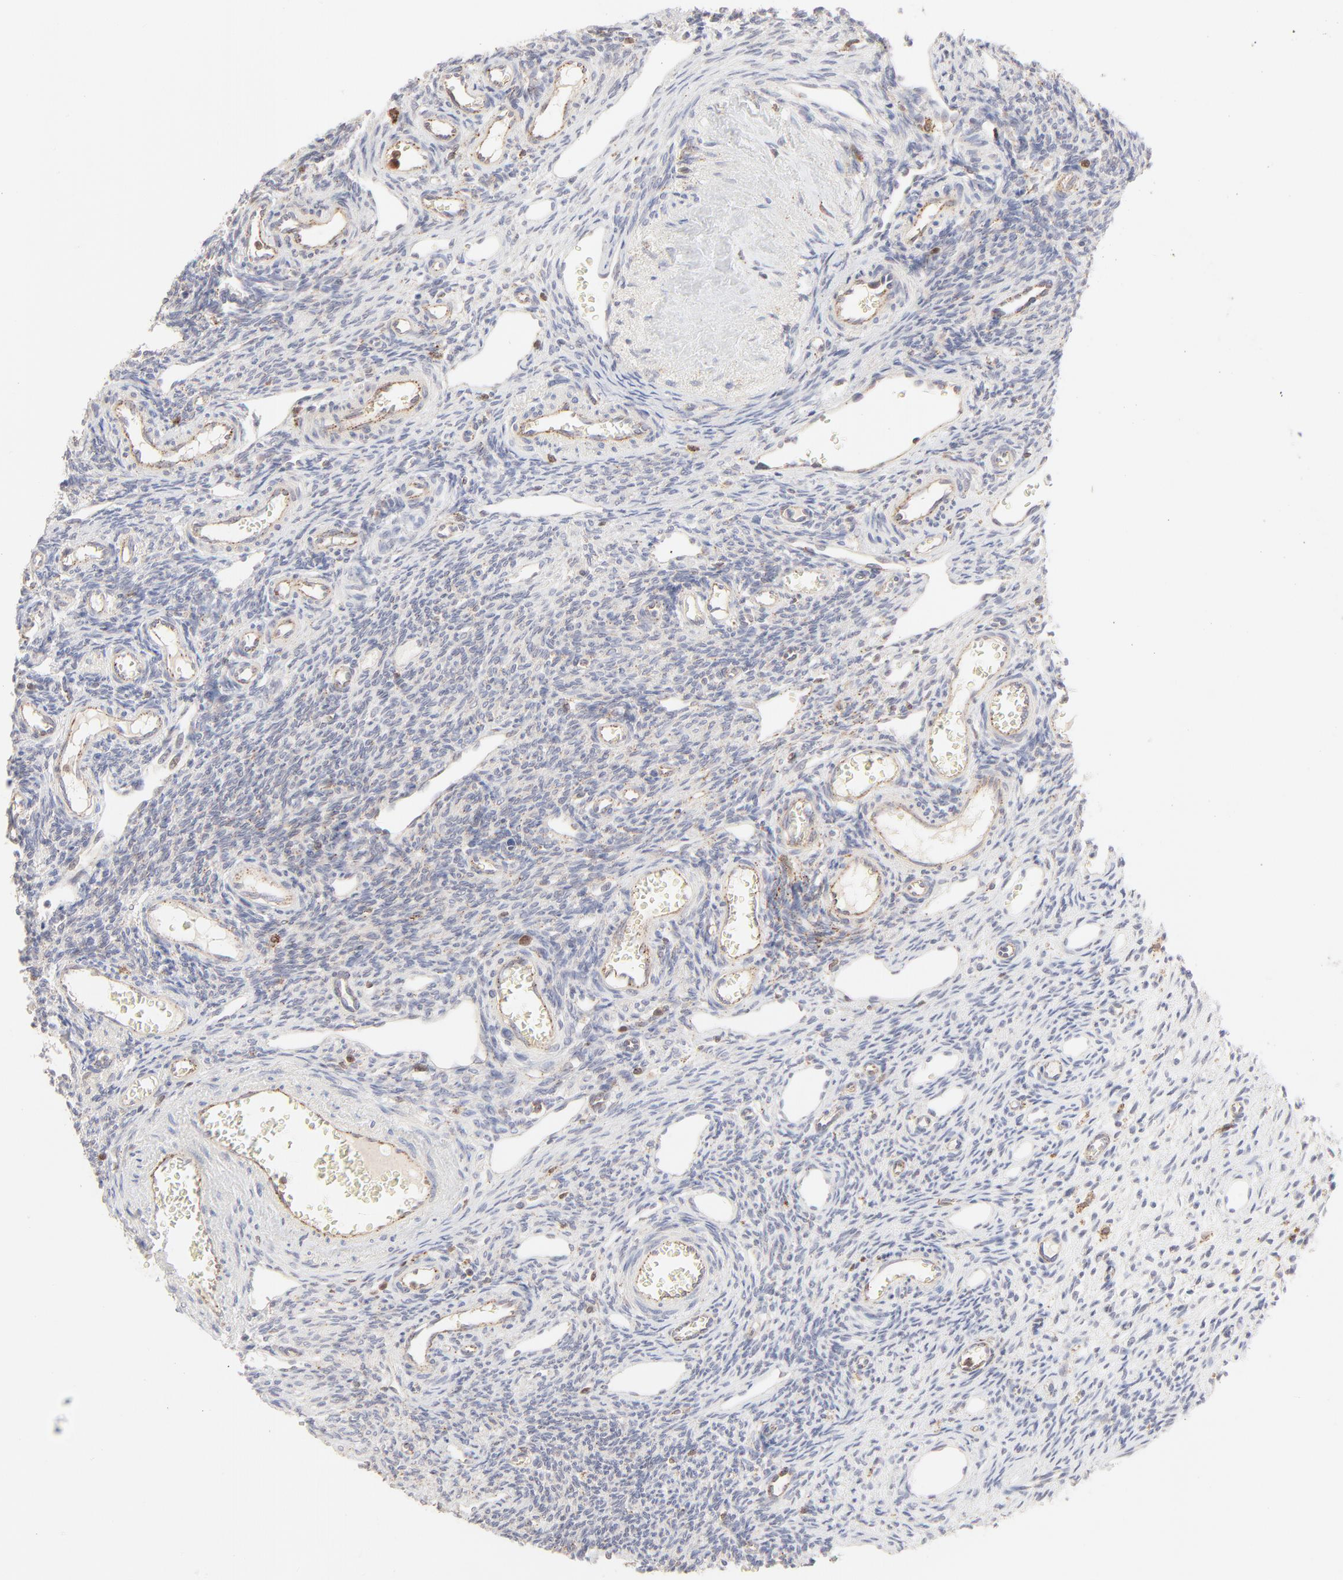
{"staining": {"intensity": "negative", "quantity": "none", "location": "none"}, "tissue": "ovary", "cell_type": "Ovarian stroma cells", "image_type": "normal", "snomed": [{"axis": "morphology", "description": "Normal tissue, NOS"}, {"axis": "topography", "description": "Ovary"}], "caption": "DAB (3,3'-diaminobenzidine) immunohistochemical staining of unremarkable human ovary shows no significant staining in ovarian stroma cells.", "gene": "CDK6", "patient": {"sex": "female", "age": 33}}